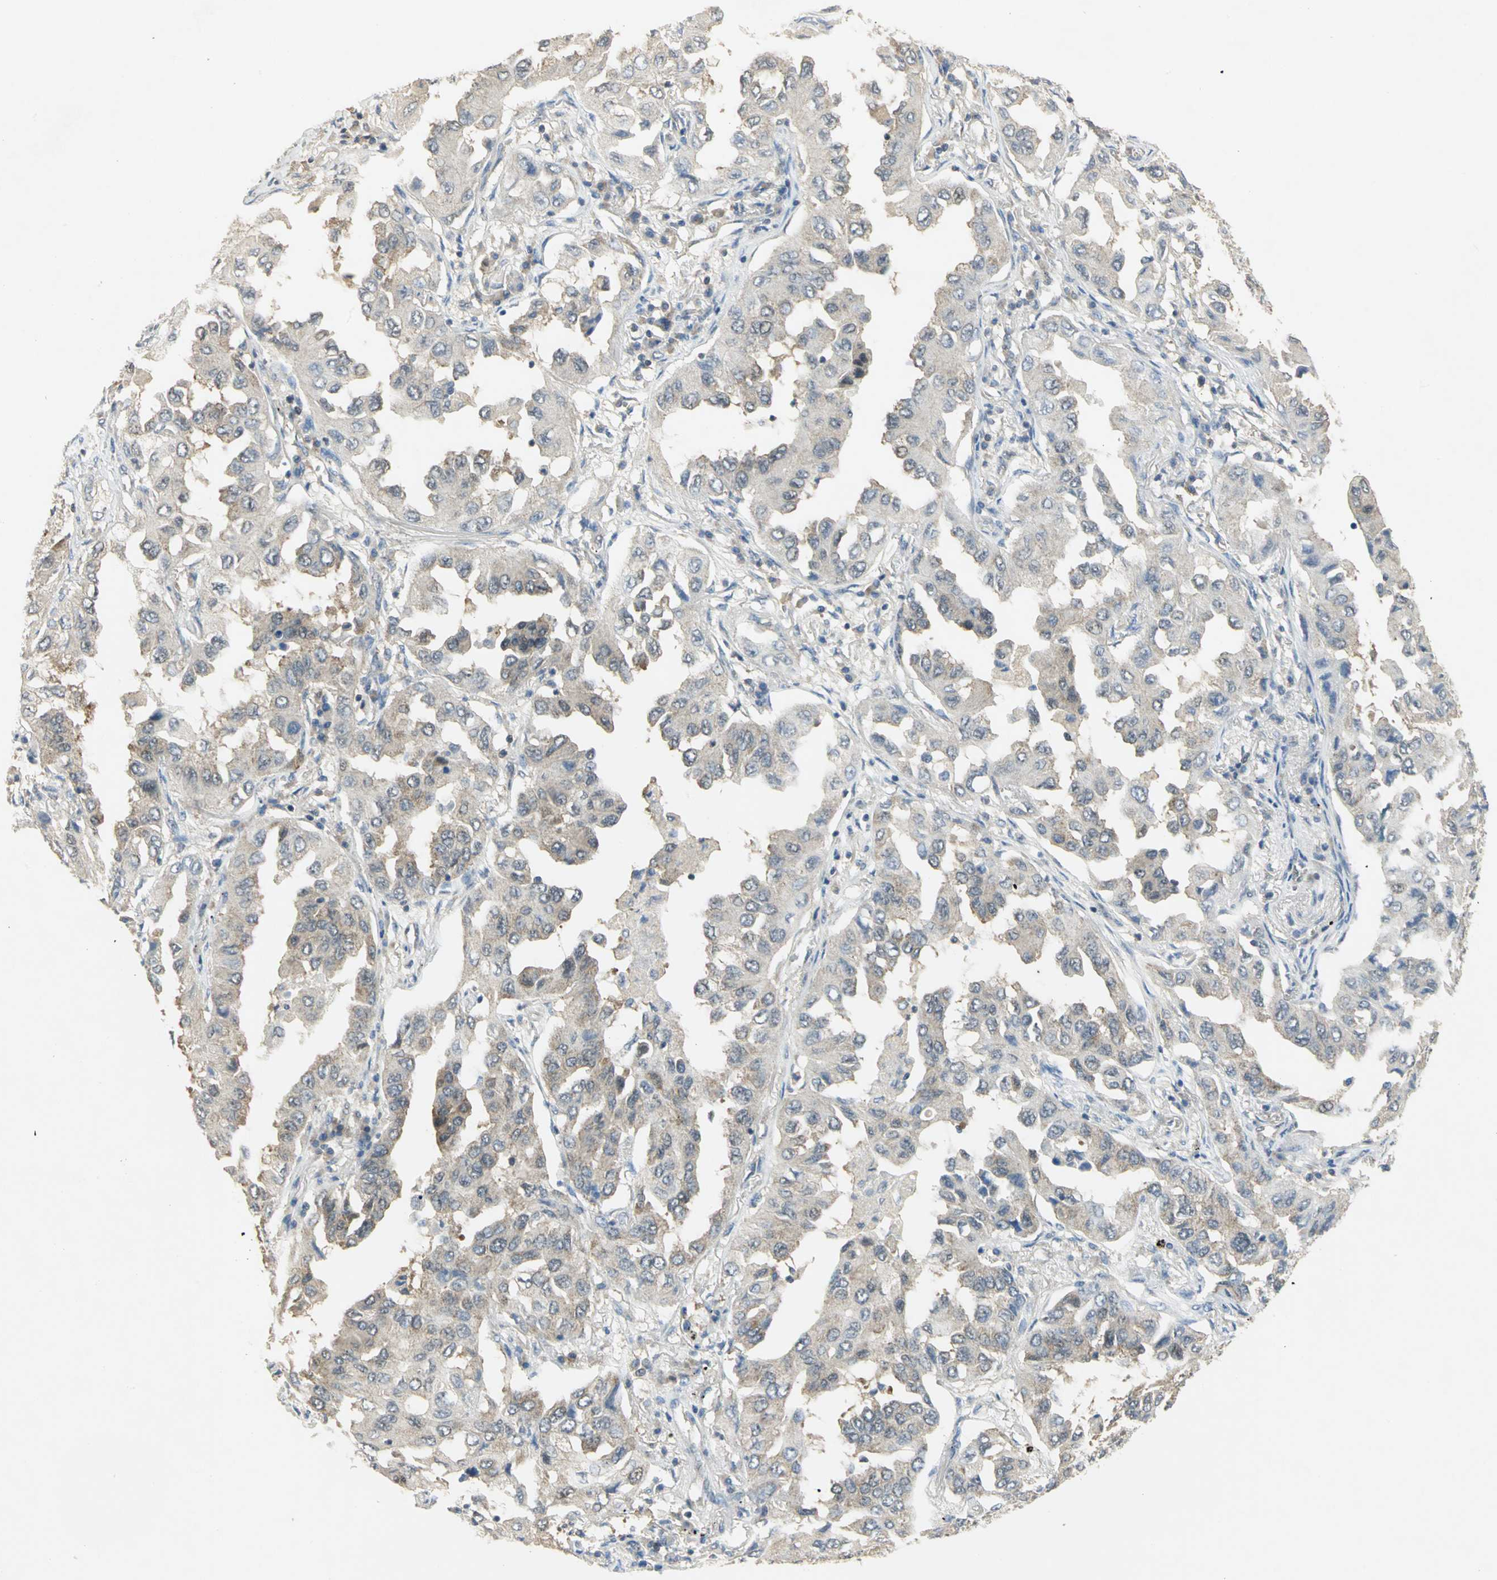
{"staining": {"intensity": "weak", "quantity": "25%-75%", "location": "cytoplasmic/membranous"}, "tissue": "lung cancer", "cell_type": "Tumor cells", "image_type": "cancer", "snomed": [{"axis": "morphology", "description": "Adenocarcinoma, NOS"}, {"axis": "topography", "description": "Lung"}], "caption": "The immunohistochemical stain labels weak cytoplasmic/membranous expression in tumor cells of adenocarcinoma (lung) tissue.", "gene": "PPIA", "patient": {"sex": "female", "age": 65}}